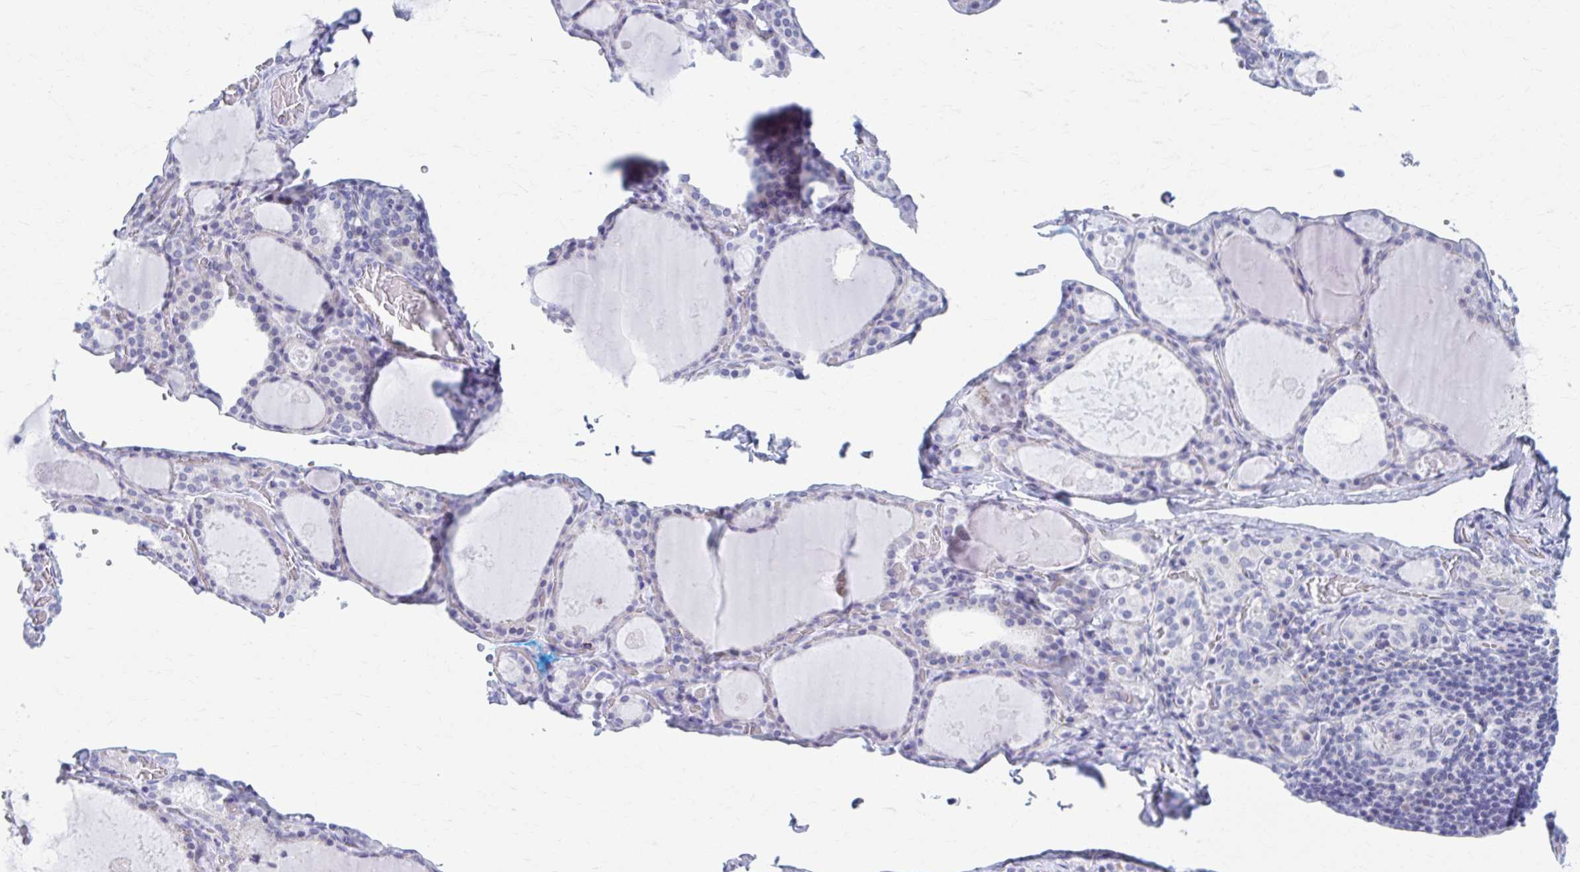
{"staining": {"intensity": "negative", "quantity": "none", "location": "none"}, "tissue": "thyroid gland", "cell_type": "Glandular cells", "image_type": "normal", "snomed": [{"axis": "morphology", "description": "Normal tissue, NOS"}, {"axis": "topography", "description": "Thyroid gland"}], "caption": "Protein analysis of benign thyroid gland reveals no significant expression in glandular cells.", "gene": "CCDC105", "patient": {"sex": "male", "age": 56}}